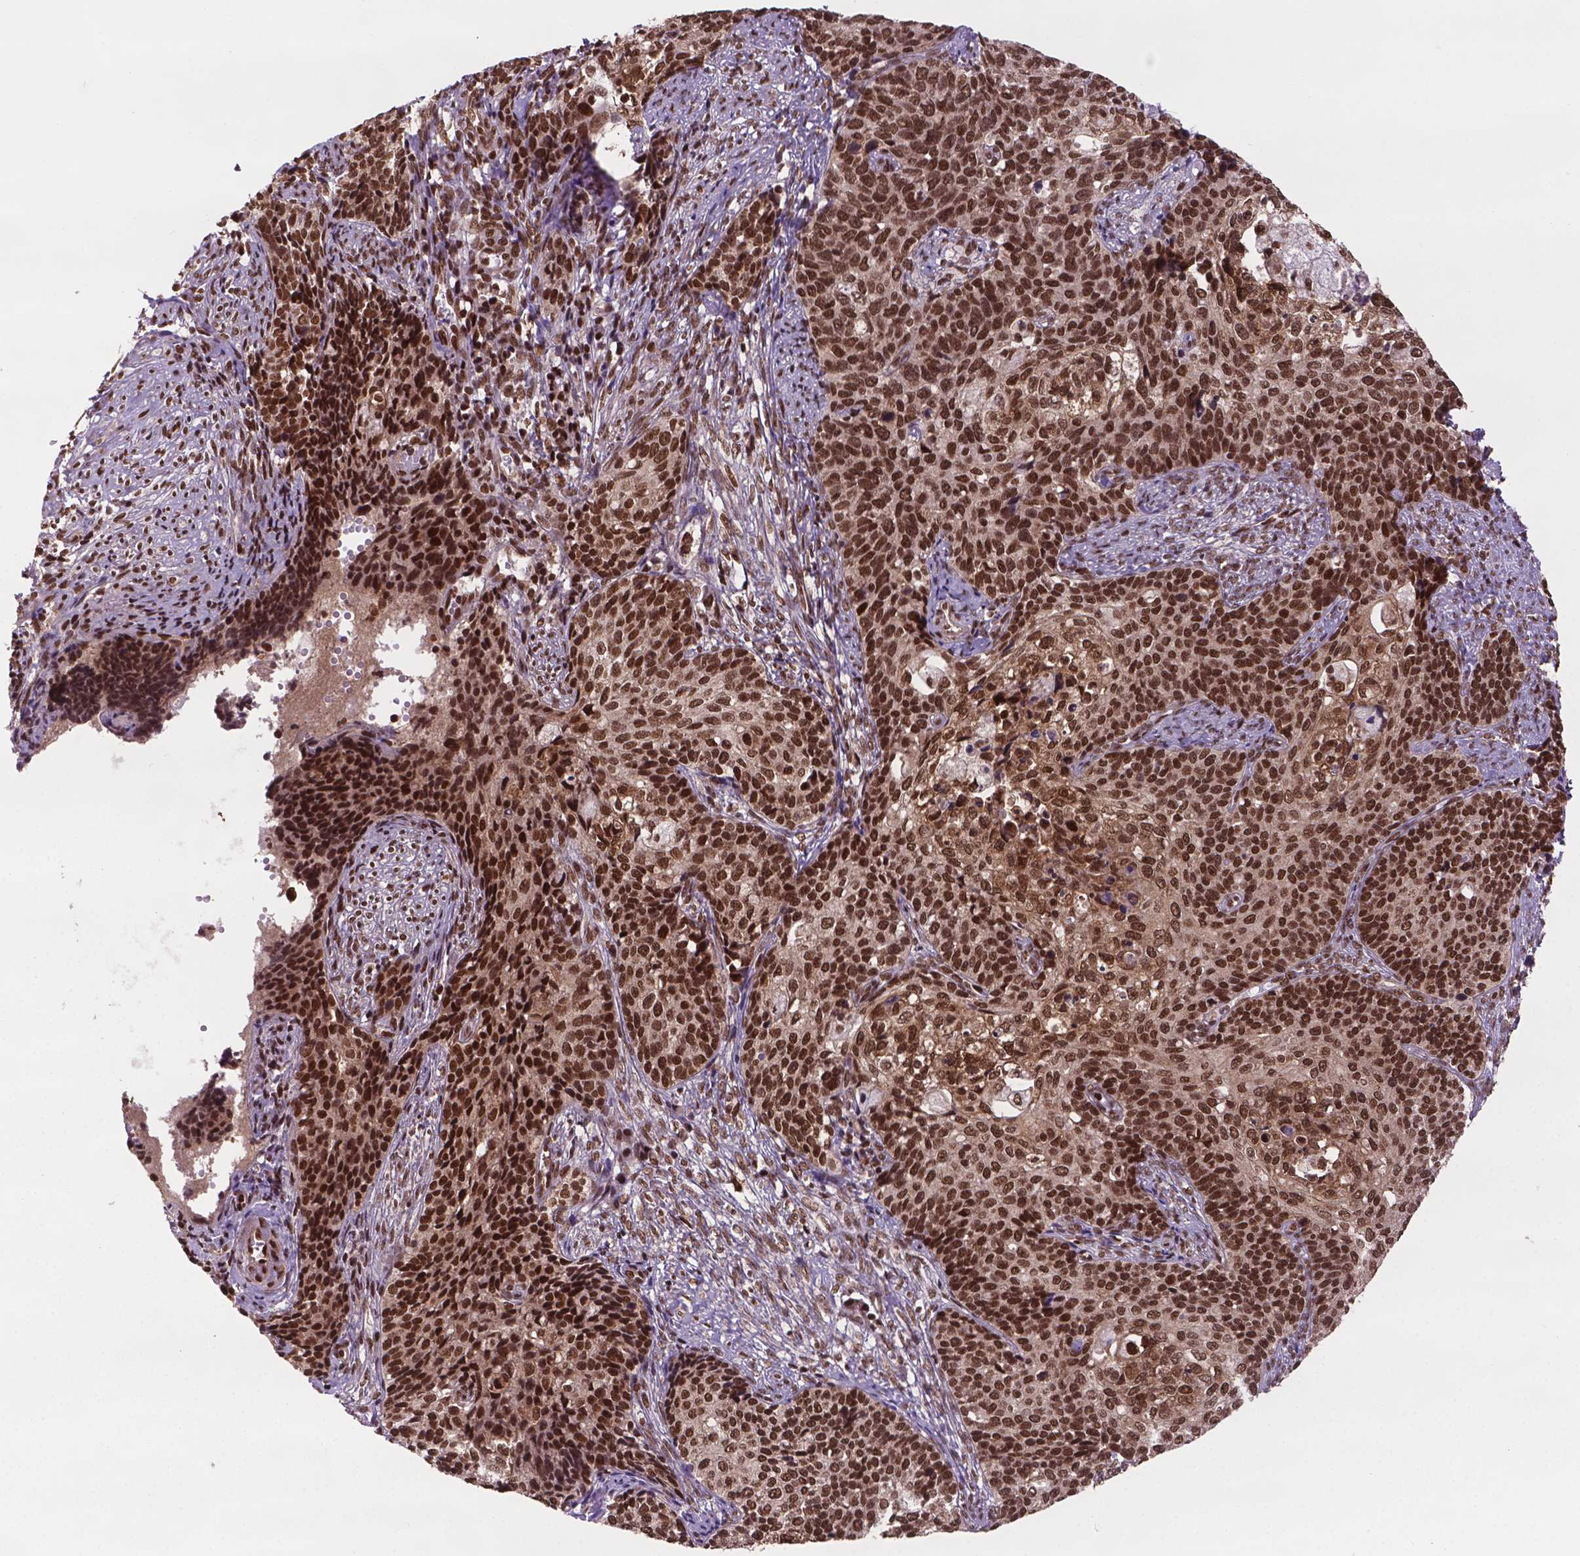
{"staining": {"intensity": "strong", "quantity": ">75%", "location": "nuclear"}, "tissue": "cervical cancer", "cell_type": "Tumor cells", "image_type": "cancer", "snomed": [{"axis": "morphology", "description": "Squamous cell carcinoma, NOS"}, {"axis": "topography", "description": "Cervix"}], "caption": "Squamous cell carcinoma (cervical) tissue reveals strong nuclear positivity in about >75% of tumor cells (DAB = brown stain, brightfield microscopy at high magnification).", "gene": "SIRT6", "patient": {"sex": "female", "age": 39}}